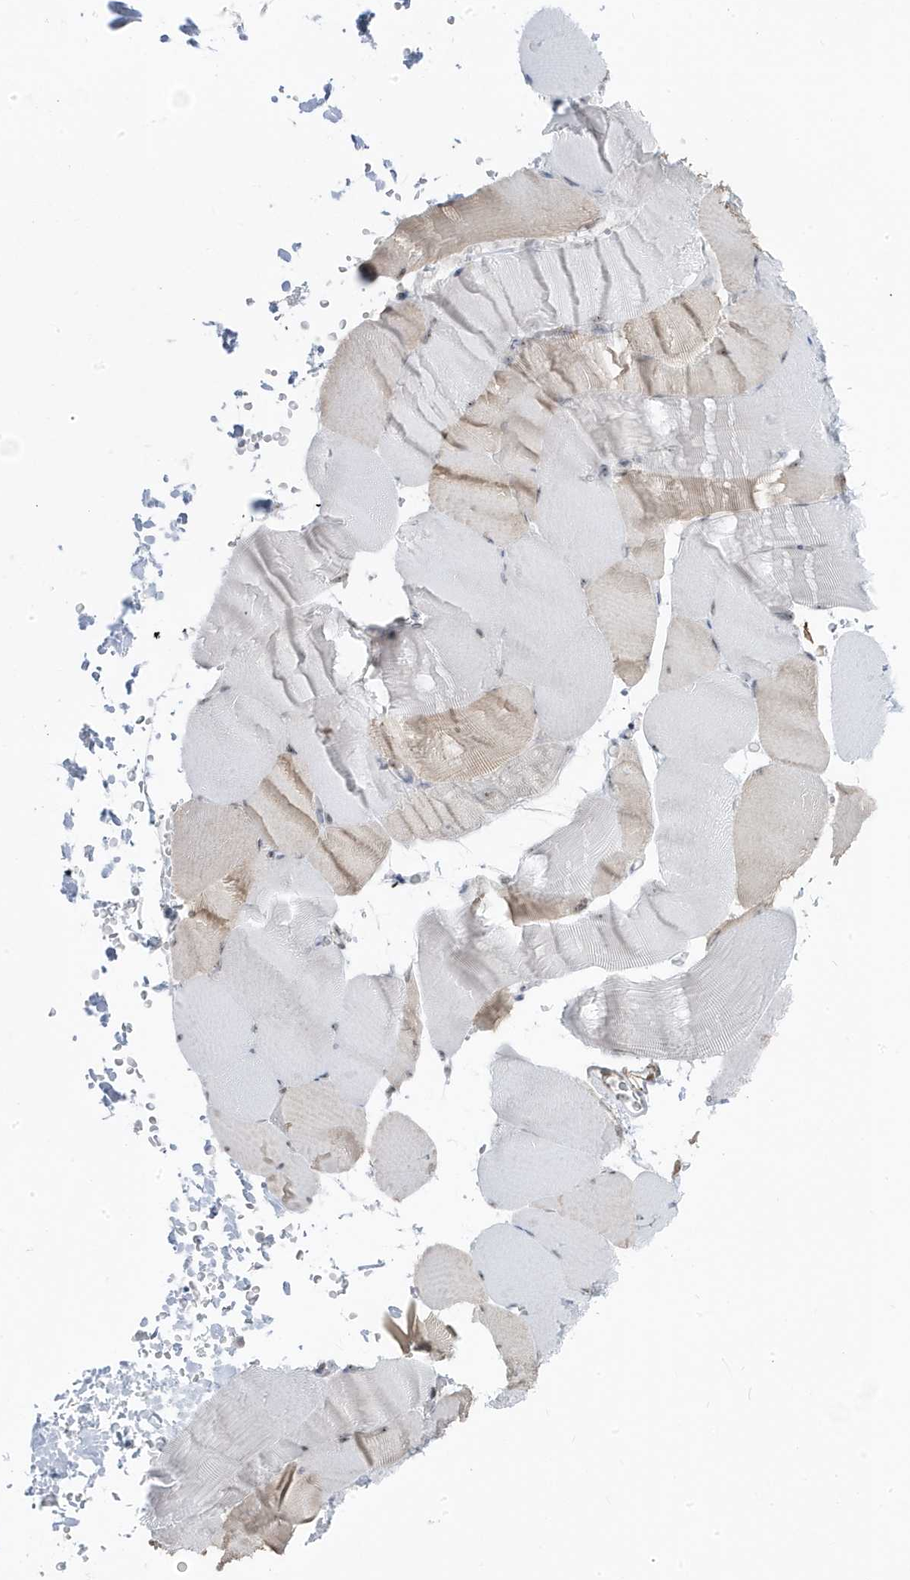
{"staining": {"intensity": "weak", "quantity": "<25%", "location": "cytoplasmic/membranous"}, "tissue": "skeletal muscle", "cell_type": "Myocytes", "image_type": "normal", "snomed": [{"axis": "morphology", "description": "Normal tissue, NOS"}, {"axis": "topography", "description": "Skeletal muscle"}, {"axis": "topography", "description": "Parathyroid gland"}], "caption": "Myocytes show no significant protein positivity in benign skeletal muscle. (Stains: DAB (3,3'-diaminobenzidine) immunohistochemistry with hematoxylin counter stain, Microscopy: brightfield microscopy at high magnification).", "gene": "TSEN15", "patient": {"sex": "female", "age": 37}}